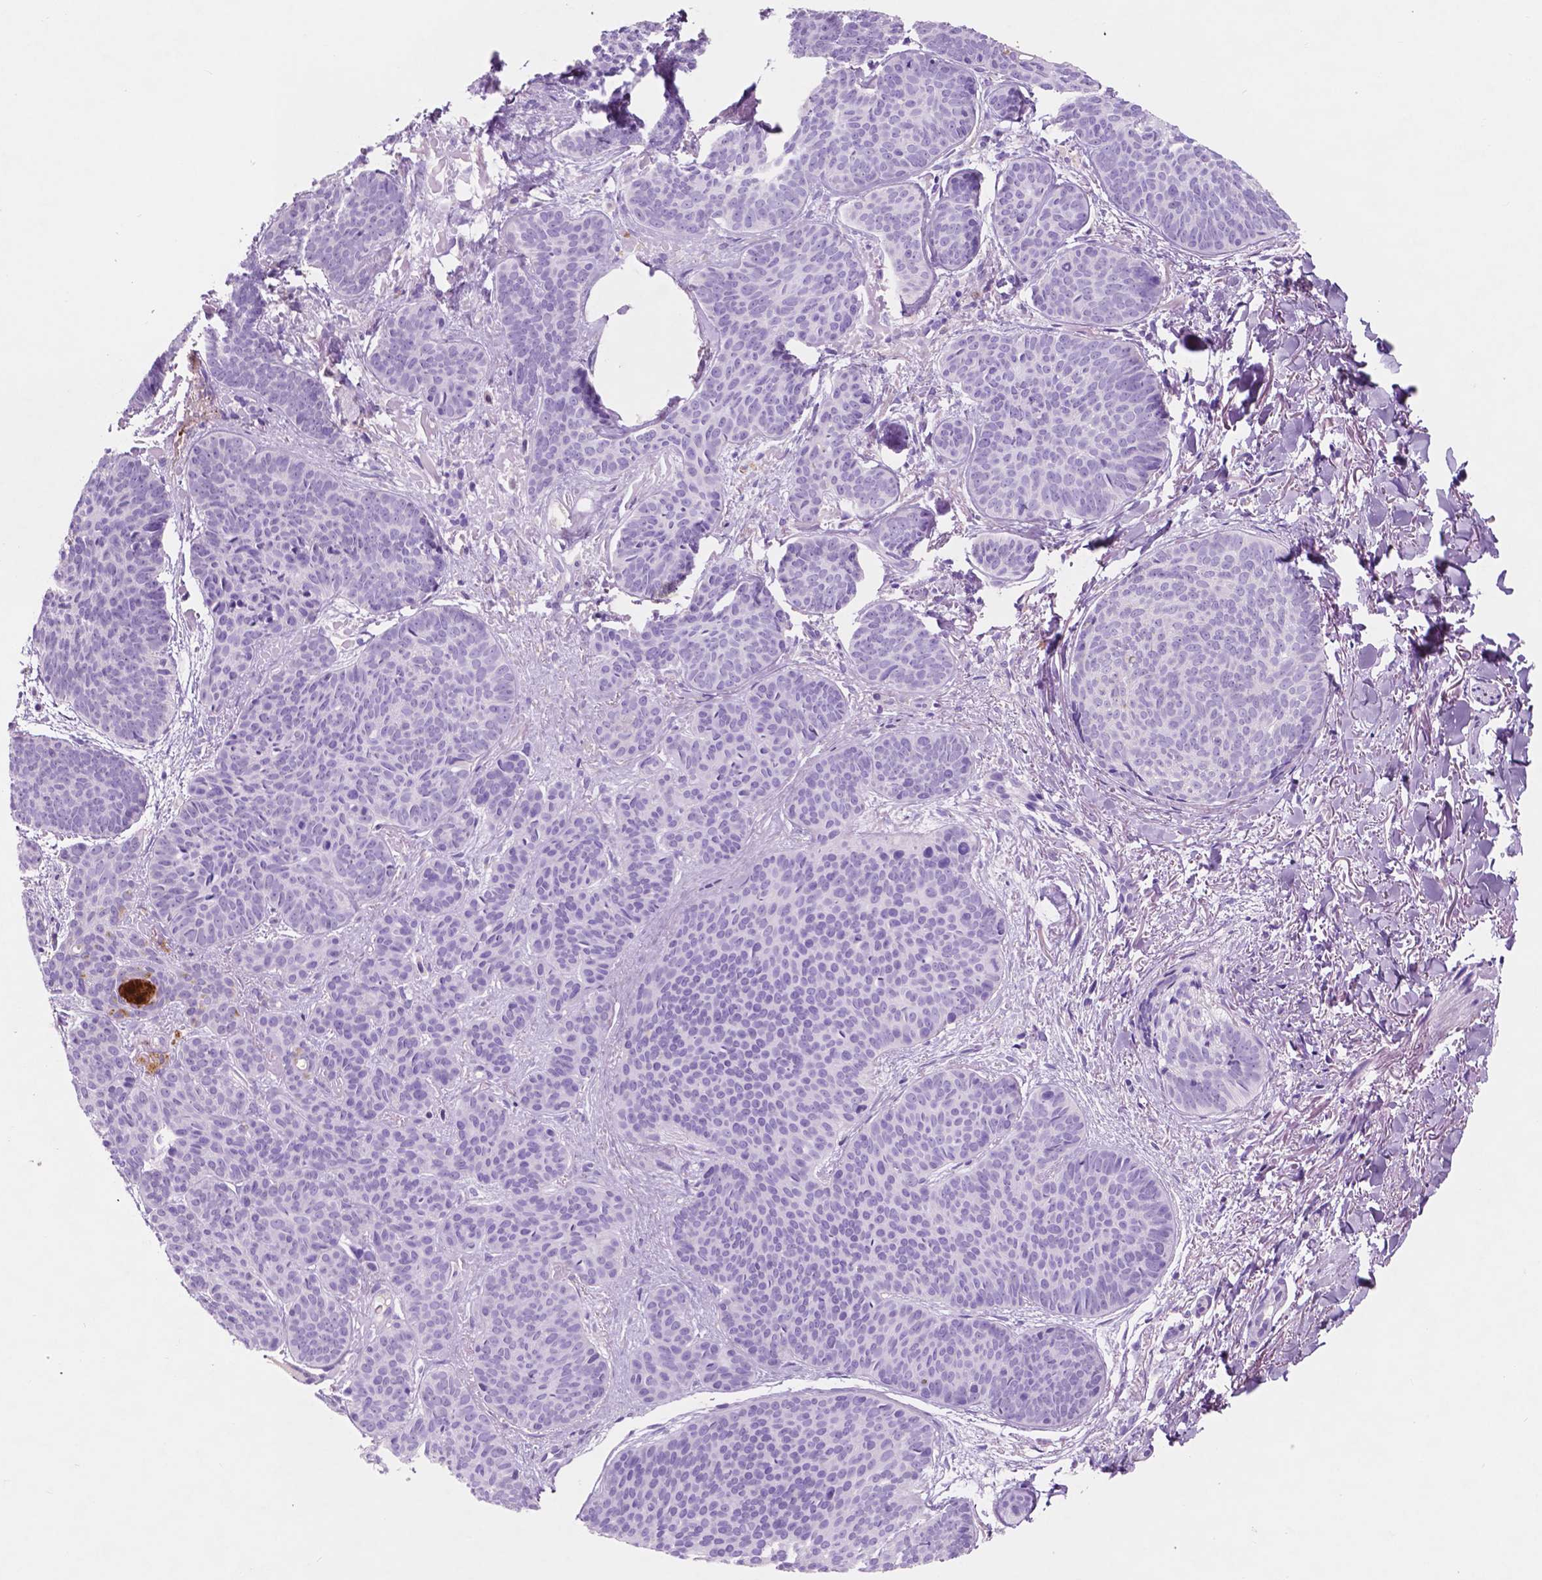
{"staining": {"intensity": "negative", "quantity": "none", "location": "none"}, "tissue": "skin cancer", "cell_type": "Tumor cells", "image_type": "cancer", "snomed": [{"axis": "morphology", "description": "Basal cell carcinoma"}, {"axis": "topography", "description": "Skin"}], "caption": "Tumor cells are negative for protein expression in human skin cancer (basal cell carcinoma).", "gene": "CUZD1", "patient": {"sex": "female", "age": 82}}